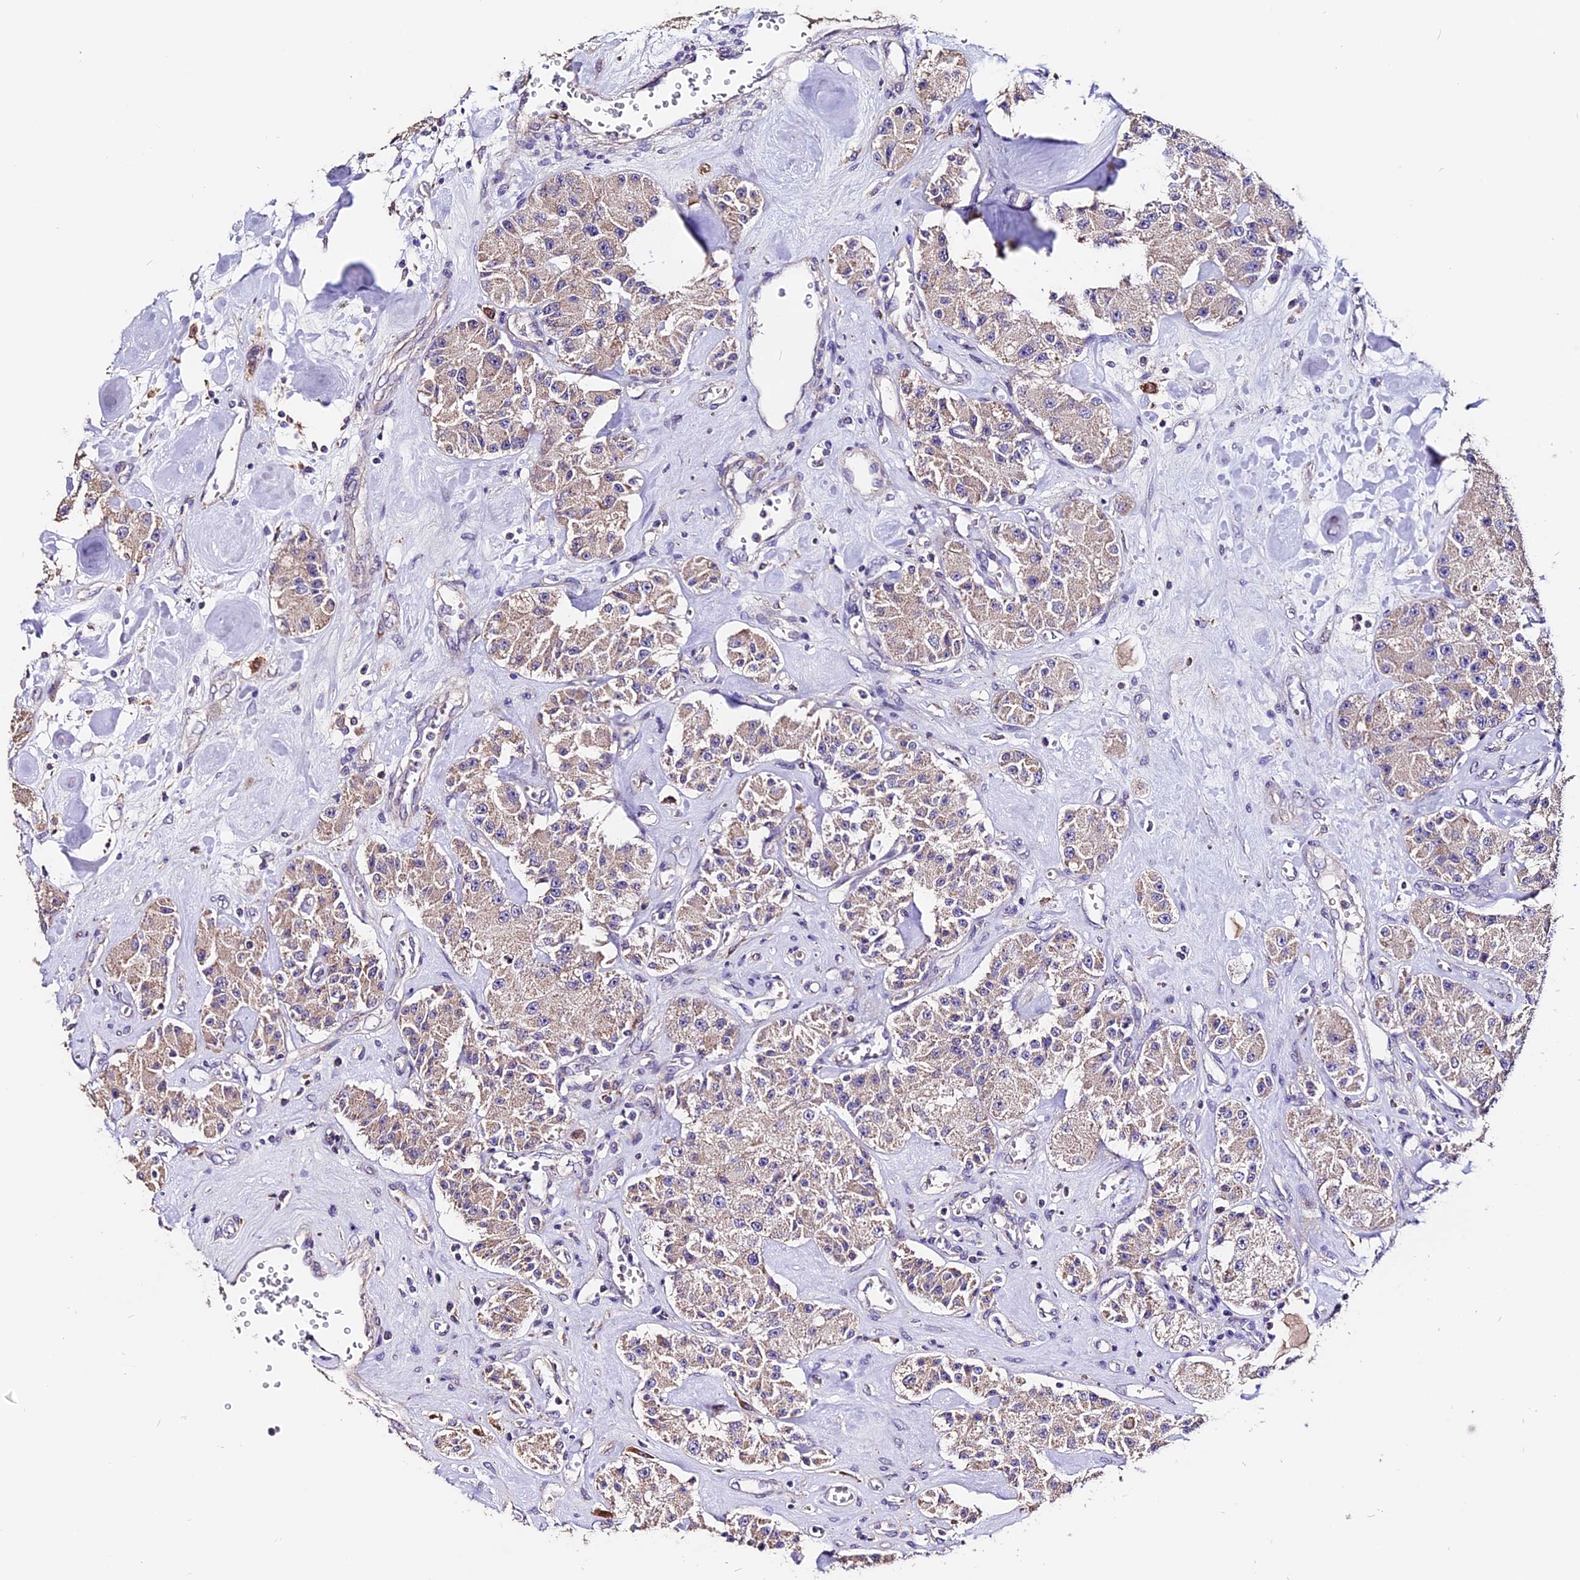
{"staining": {"intensity": "weak", "quantity": "<25%", "location": "cytoplasmic/membranous"}, "tissue": "carcinoid", "cell_type": "Tumor cells", "image_type": "cancer", "snomed": [{"axis": "morphology", "description": "Carcinoid, malignant, NOS"}, {"axis": "topography", "description": "Pancreas"}], "caption": "Tumor cells show no significant positivity in malignant carcinoid.", "gene": "DDX28", "patient": {"sex": "male", "age": 41}}